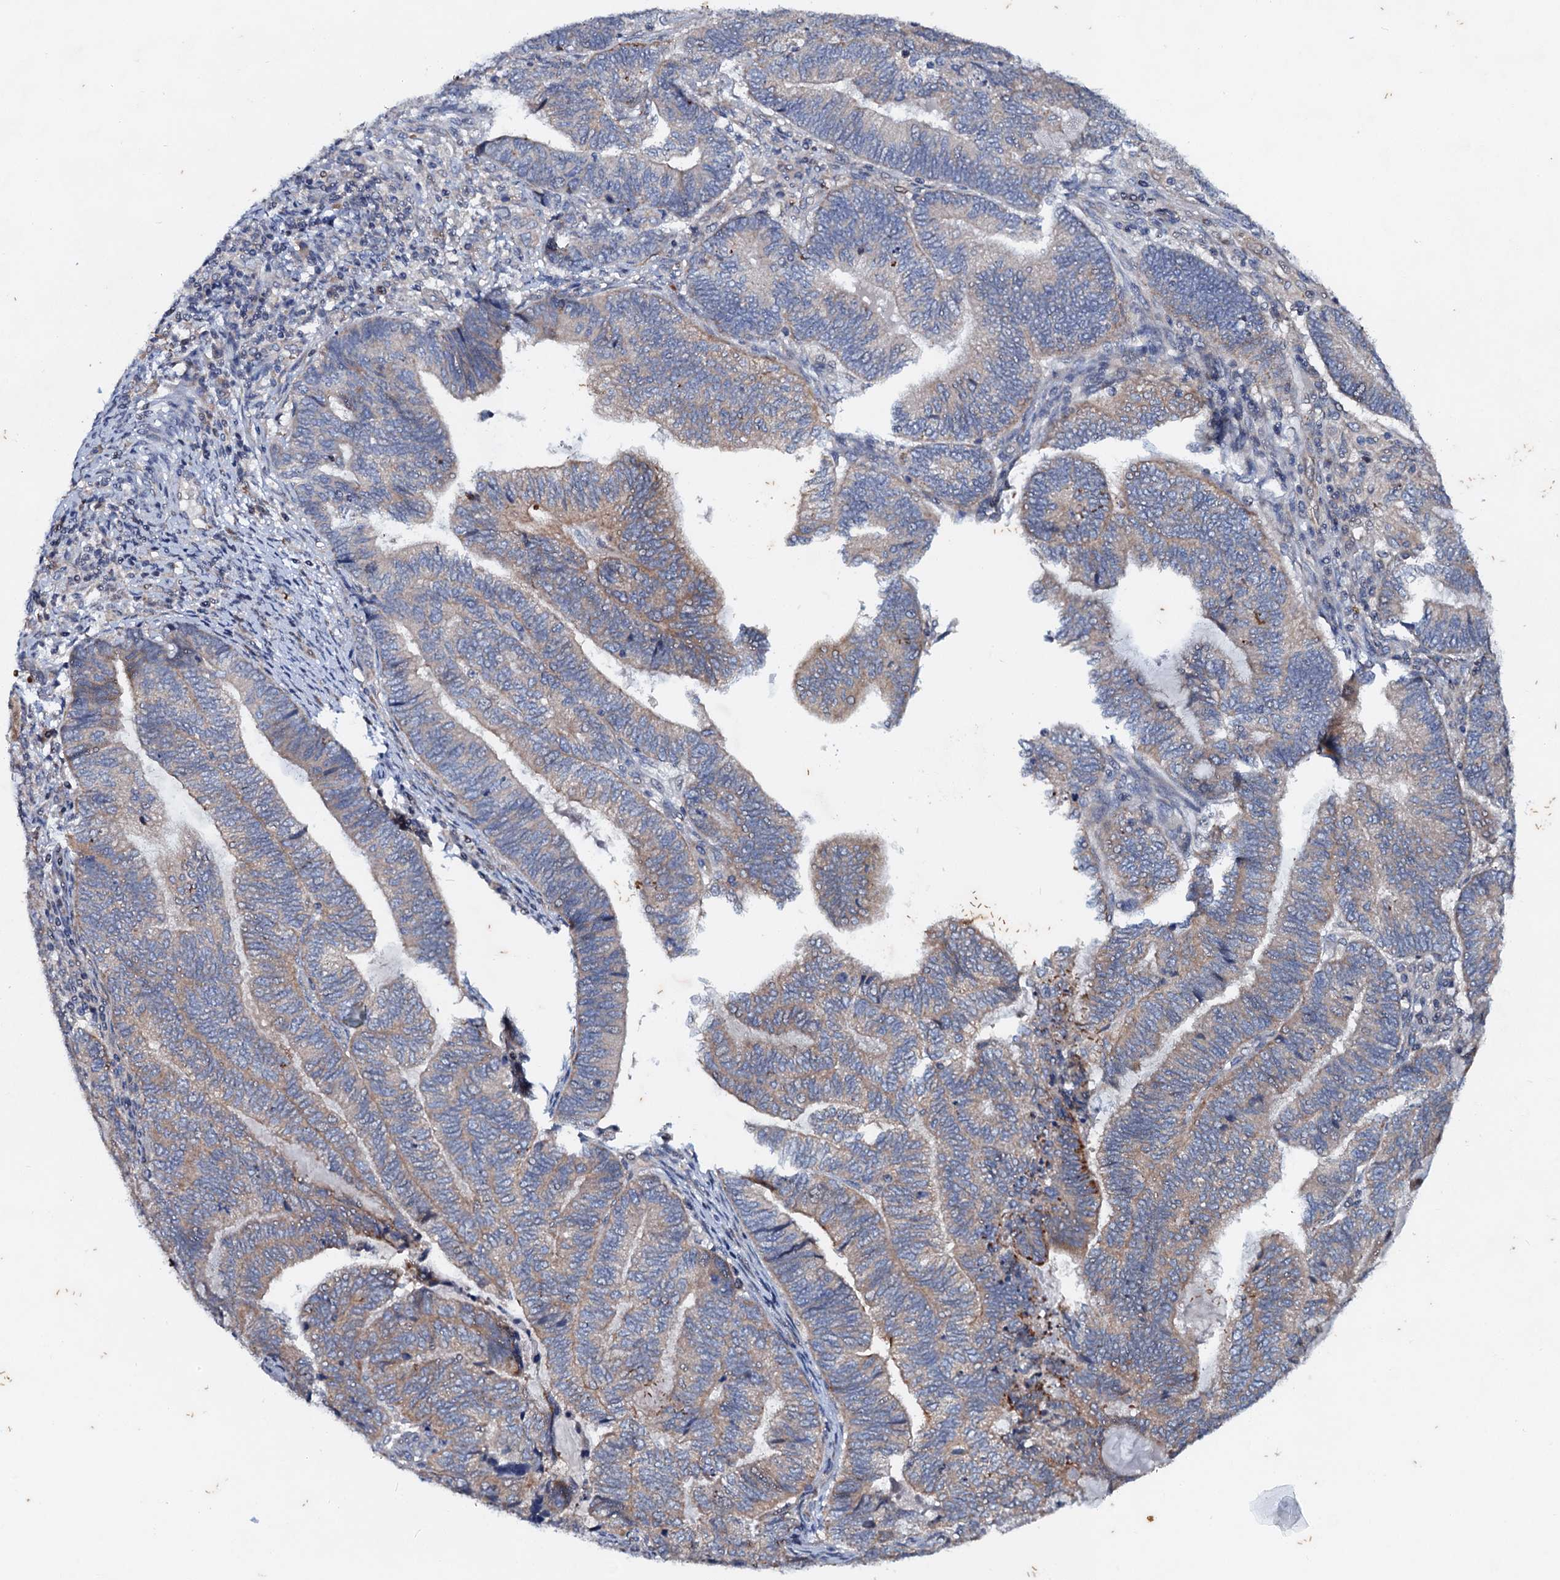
{"staining": {"intensity": "weak", "quantity": "25%-75%", "location": "cytoplasmic/membranous"}, "tissue": "endometrial cancer", "cell_type": "Tumor cells", "image_type": "cancer", "snomed": [{"axis": "morphology", "description": "Adenocarcinoma, NOS"}, {"axis": "topography", "description": "Uterus"}, {"axis": "topography", "description": "Endometrium"}], "caption": "Endometrial cancer (adenocarcinoma) was stained to show a protein in brown. There is low levels of weak cytoplasmic/membranous expression in approximately 25%-75% of tumor cells.", "gene": "NBEA", "patient": {"sex": "female", "age": 70}}